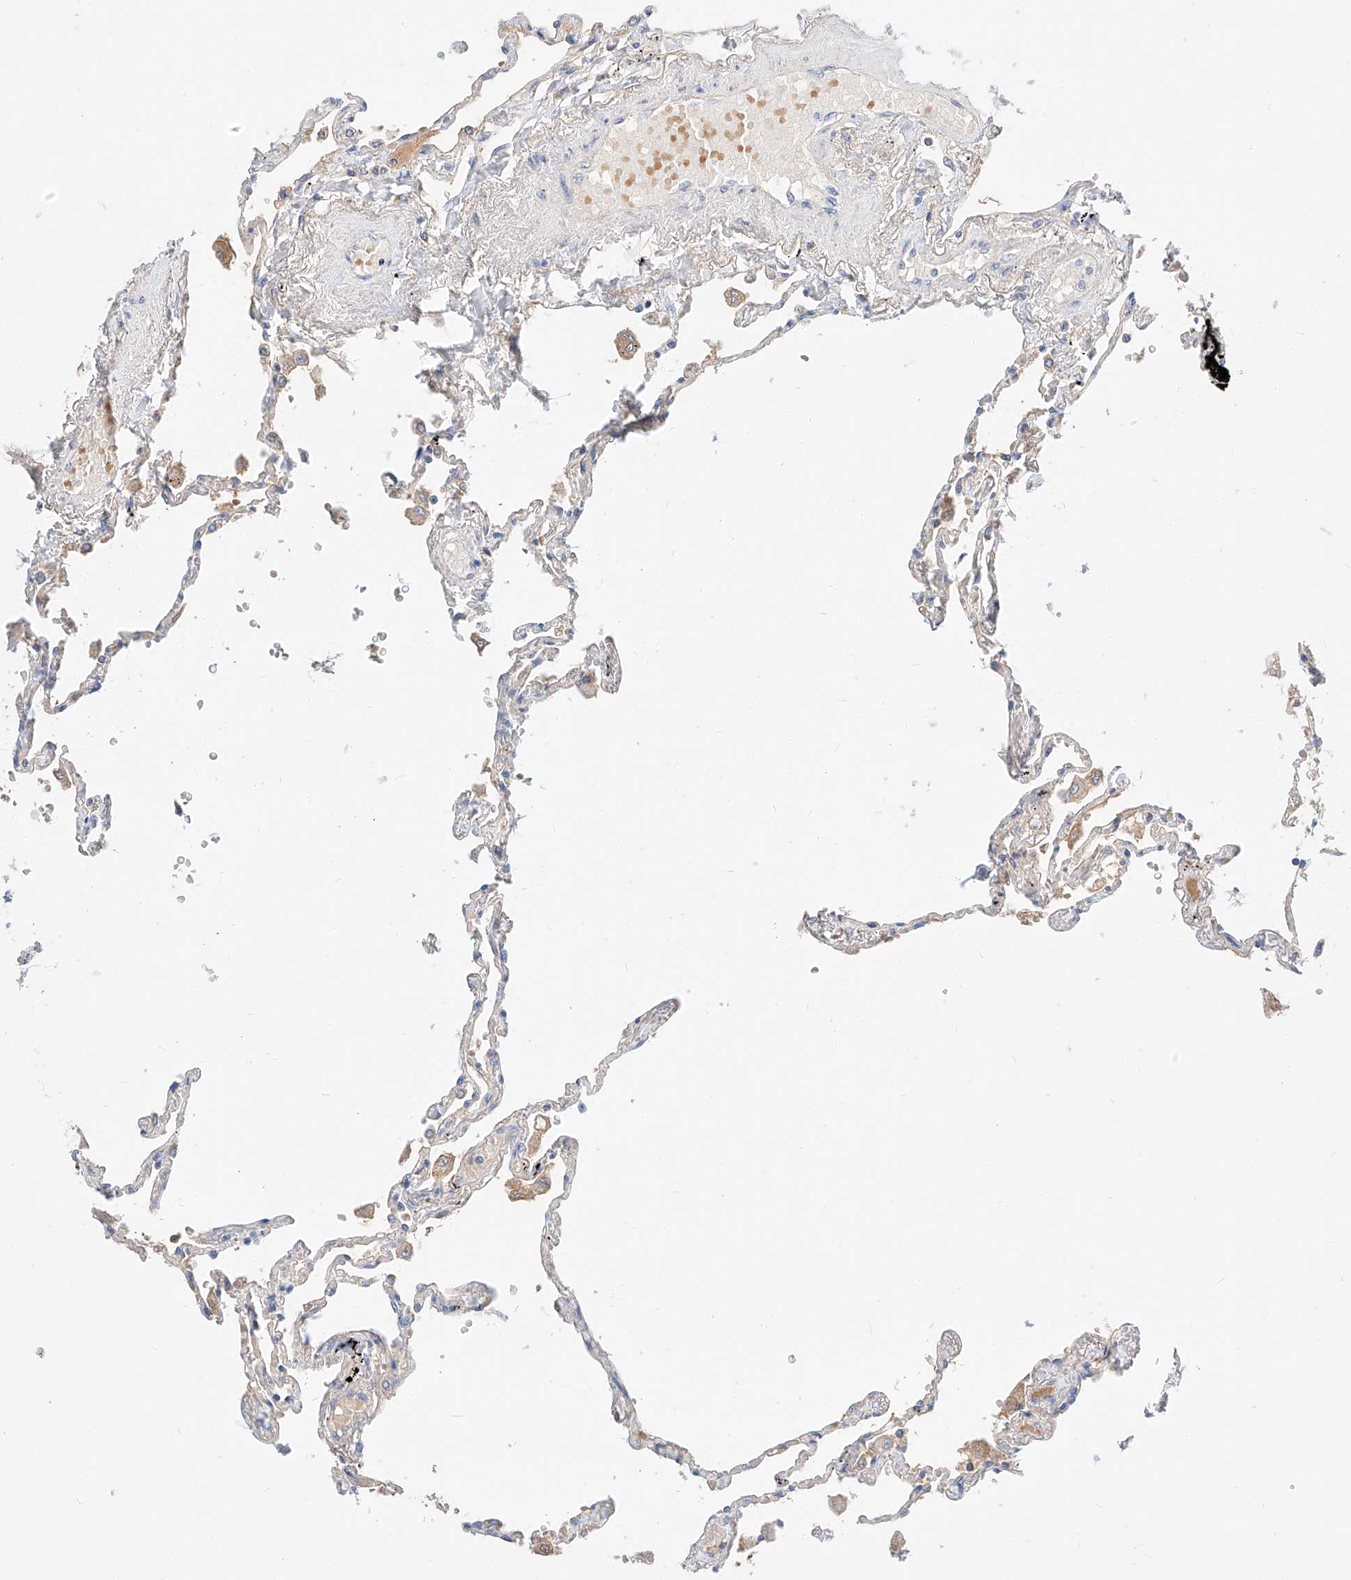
{"staining": {"intensity": "moderate", "quantity": "<25%", "location": "cytoplasmic/membranous"}, "tissue": "lung", "cell_type": "Alveolar cells", "image_type": "normal", "snomed": [{"axis": "morphology", "description": "Normal tissue, NOS"}, {"axis": "topography", "description": "Lung"}], "caption": "An image of lung stained for a protein displays moderate cytoplasmic/membranous brown staining in alveolar cells. The protein of interest is shown in brown color, while the nuclei are stained blue.", "gene": "MAP7", "patient": {"sex": "female", "age": 67}}